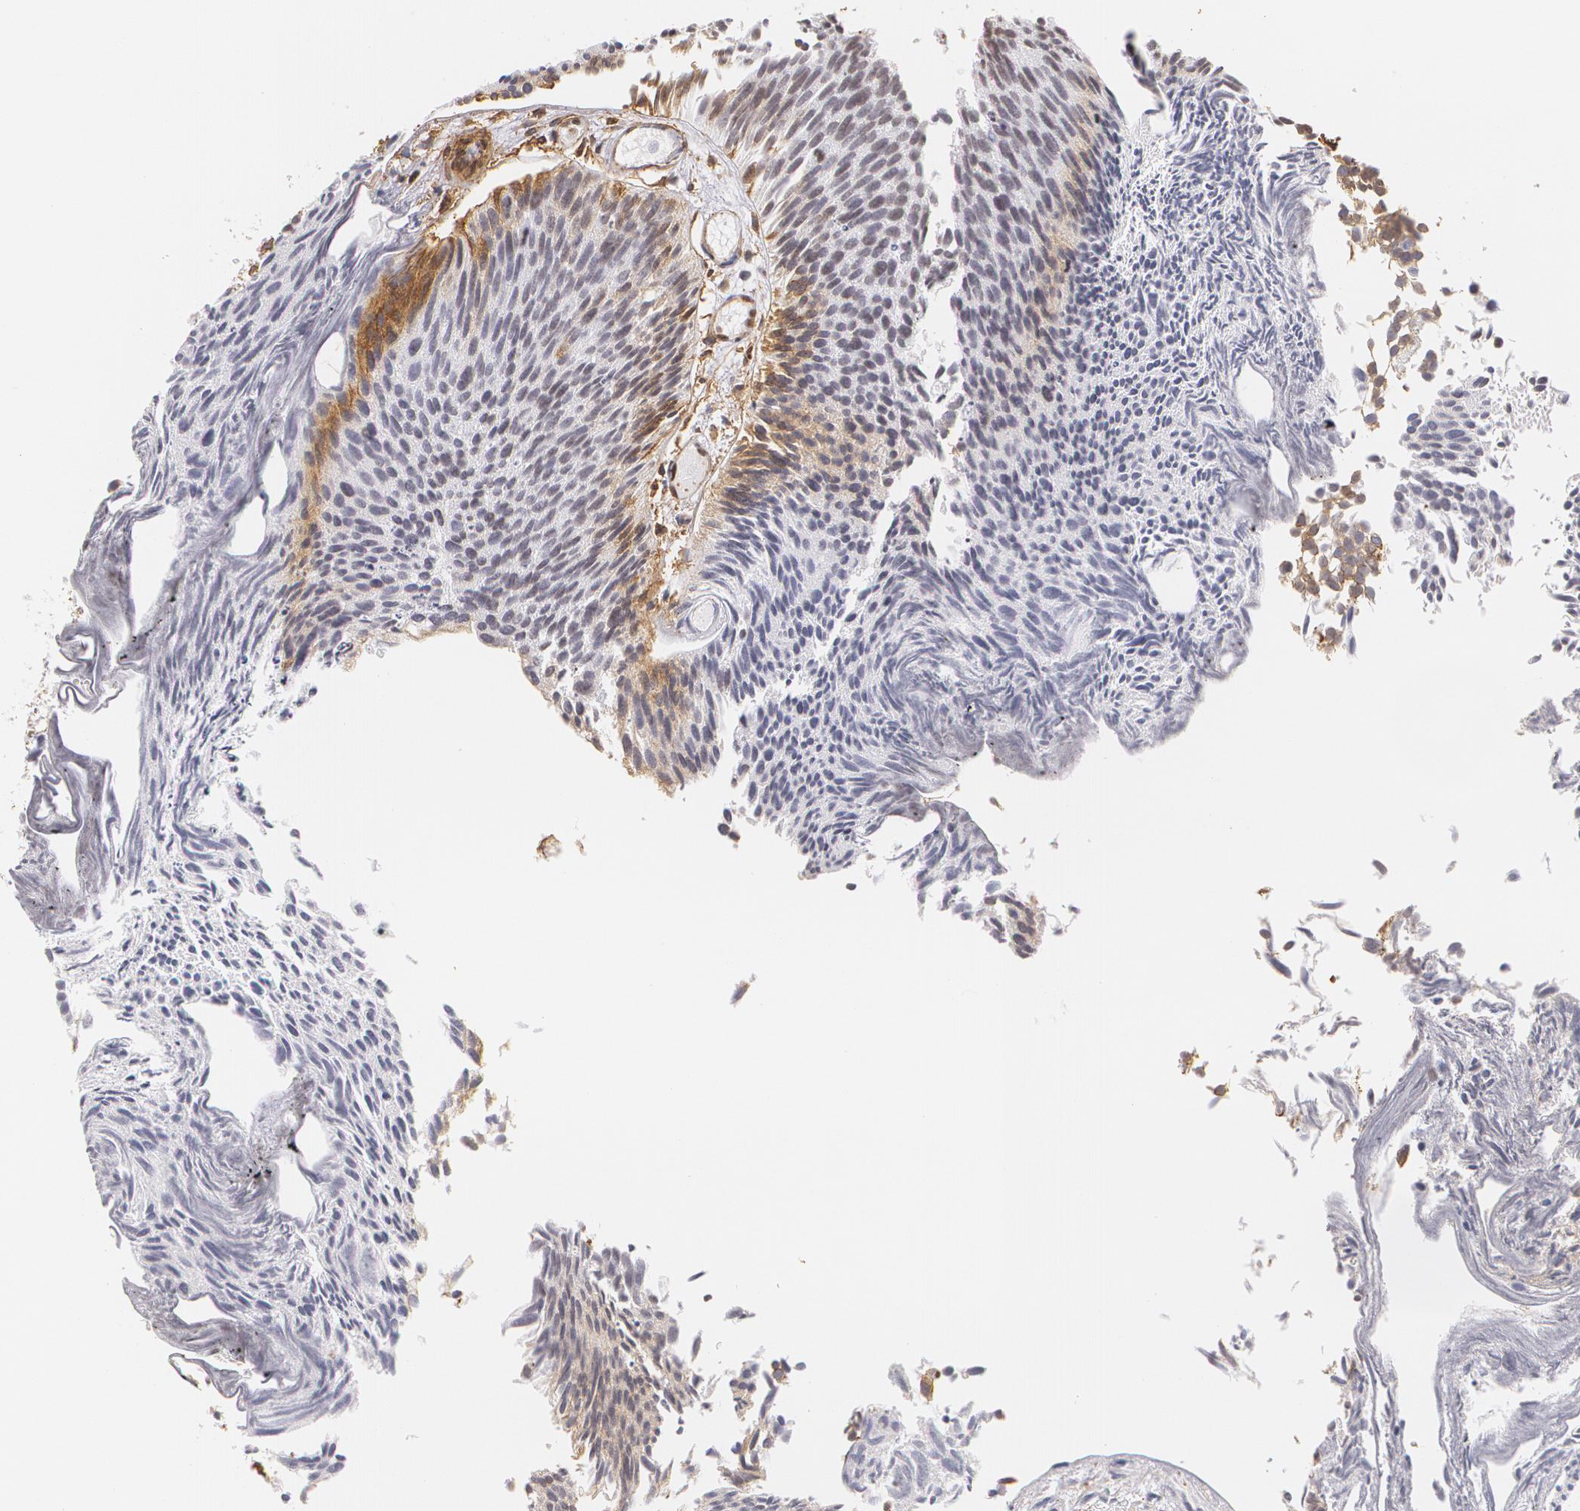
{"staining": {"intensity": "negative", "quantity": "none", "location": "none"}, "tissue": "urothelial cancer", "cell_type": "Tumor cells", "image_type": "cancer", "snomed": [{"axis": "morphology", "description": "Urothelial carcinoma, Low grade"}, {"axis": "topography", "description": "Urinary bladder"}], "caption": "Low-grade urothelial carcinoma was stained to show a protein in brown. There is no significant staining in tumor cells. Brightfield microscopy of immunohistochemistry (IHC) stained with DAB (brown) and hematoxylin (blue), captured at high magnification.", "gene": "VAMP1", "patient": {"sex": "male", "age": 84}}